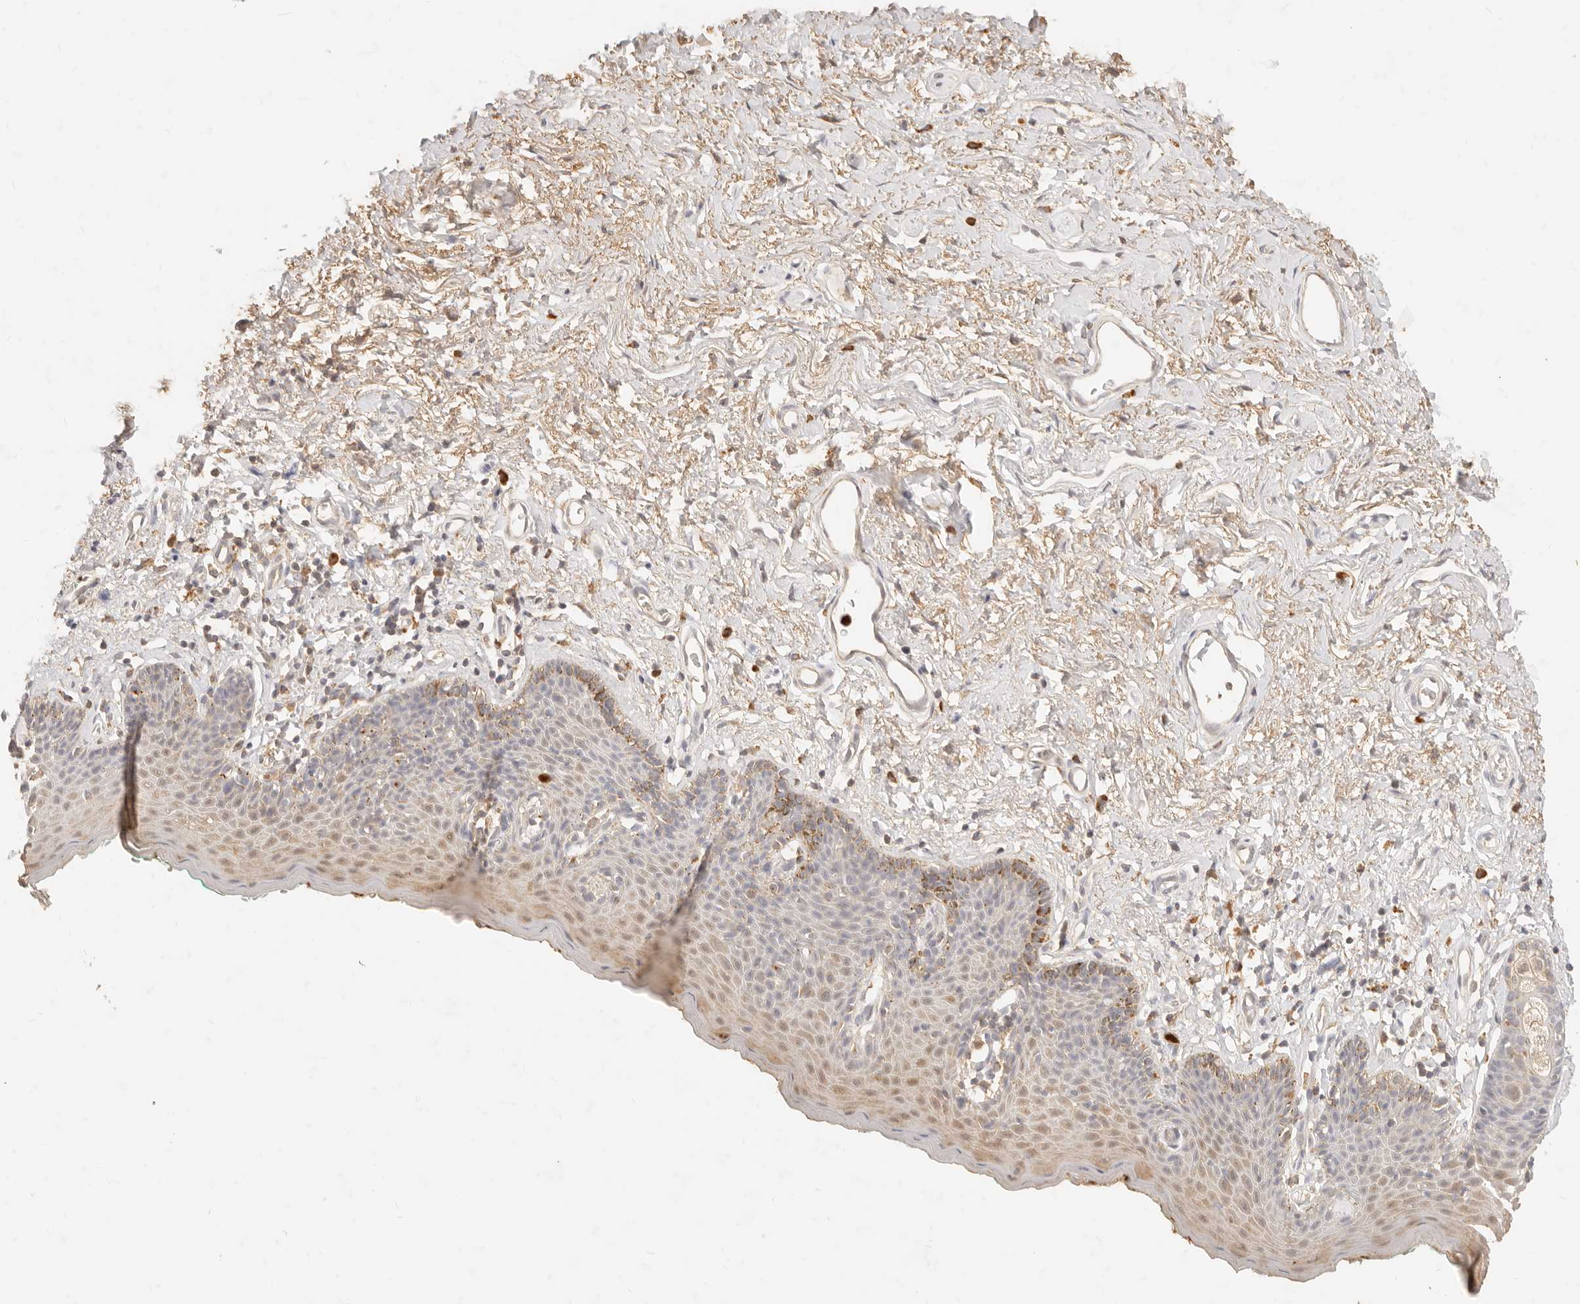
{"staining": {"intensity": "moderate", "quantity": "<25%", "location": "cytoplasmic/membranous"}, "tissue": "skin", "cell_type": "Epidermal cells", "image_type": "normal", "snomed": [{"axis": "morphology", "description": "Normal tissue, NOS"}, {"axis": "topography", "description": "Vulva"}], "caption": "An image showing moderate cytoplasmic/membranous staining in about <25% of epidermal cells in benign skin, as visualized by brown immunohistochemical staining.", "gene": "TMTC2", "patient": {"sex": "female", "age": 66}}